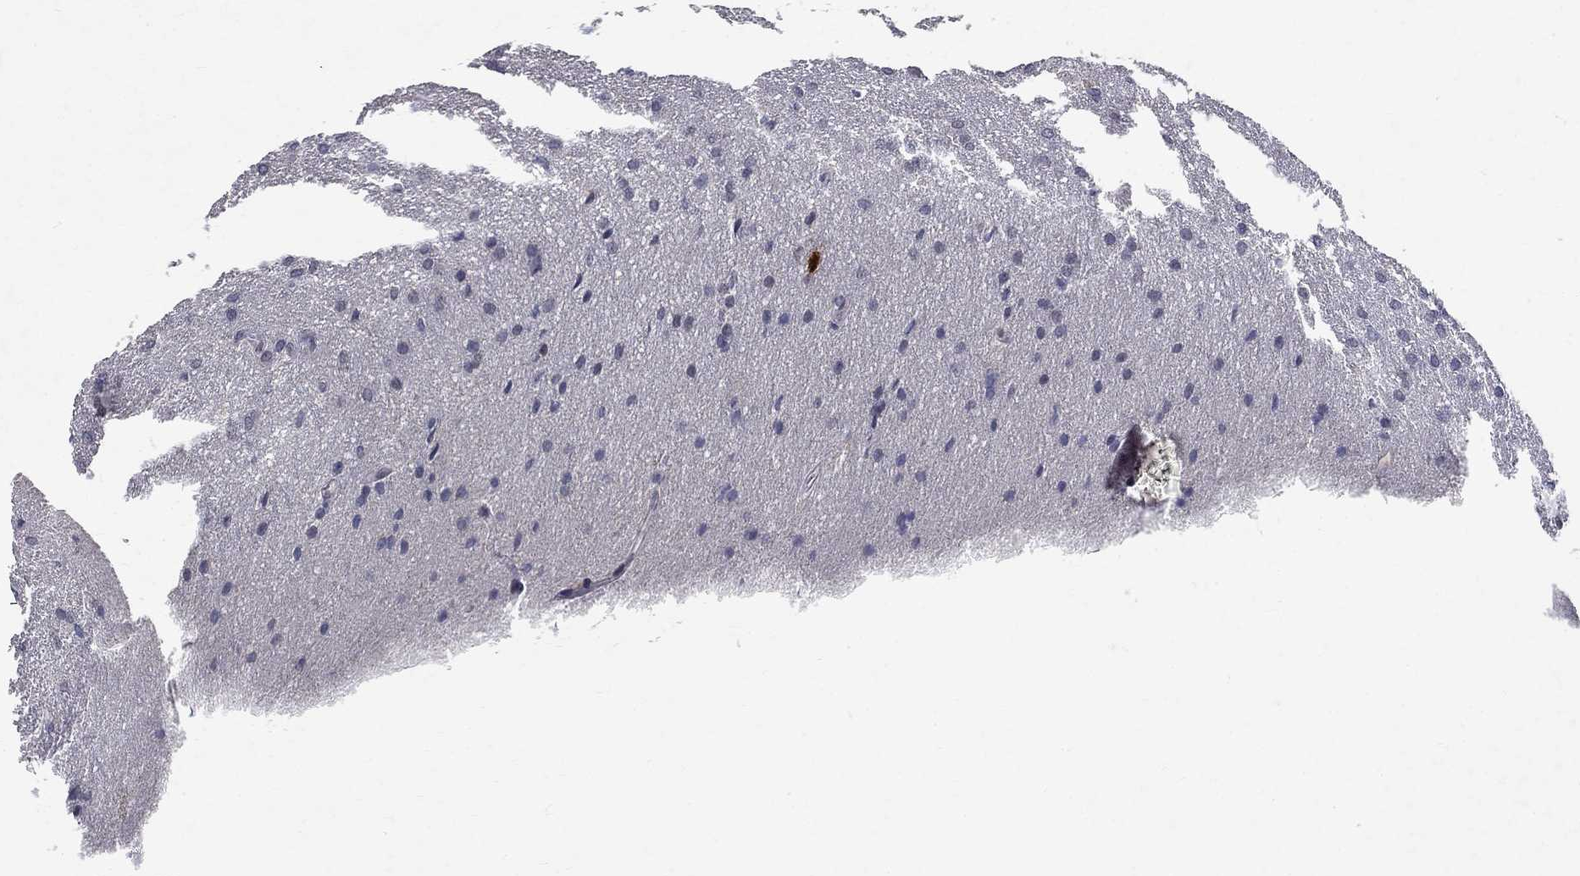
{"staining": {"intensity": "negative", "quantity": "none", "location": "none"}, "tissue": "glioma", "cell_type": "Tumor cells", "image_type": "cancer", "snomed": [{"axis": "morphology", "description": "Glioma, malignant, Low grade"}, {"axis": "topography", "description": "Brain"}], "caption": "Malignant glioma (low-grade) stained for a protein using immunohistochemistry demonstrates no positivity tumor cells.", "gene": "RBFOX1", "patient": {"sex": "female", "age": 32}}